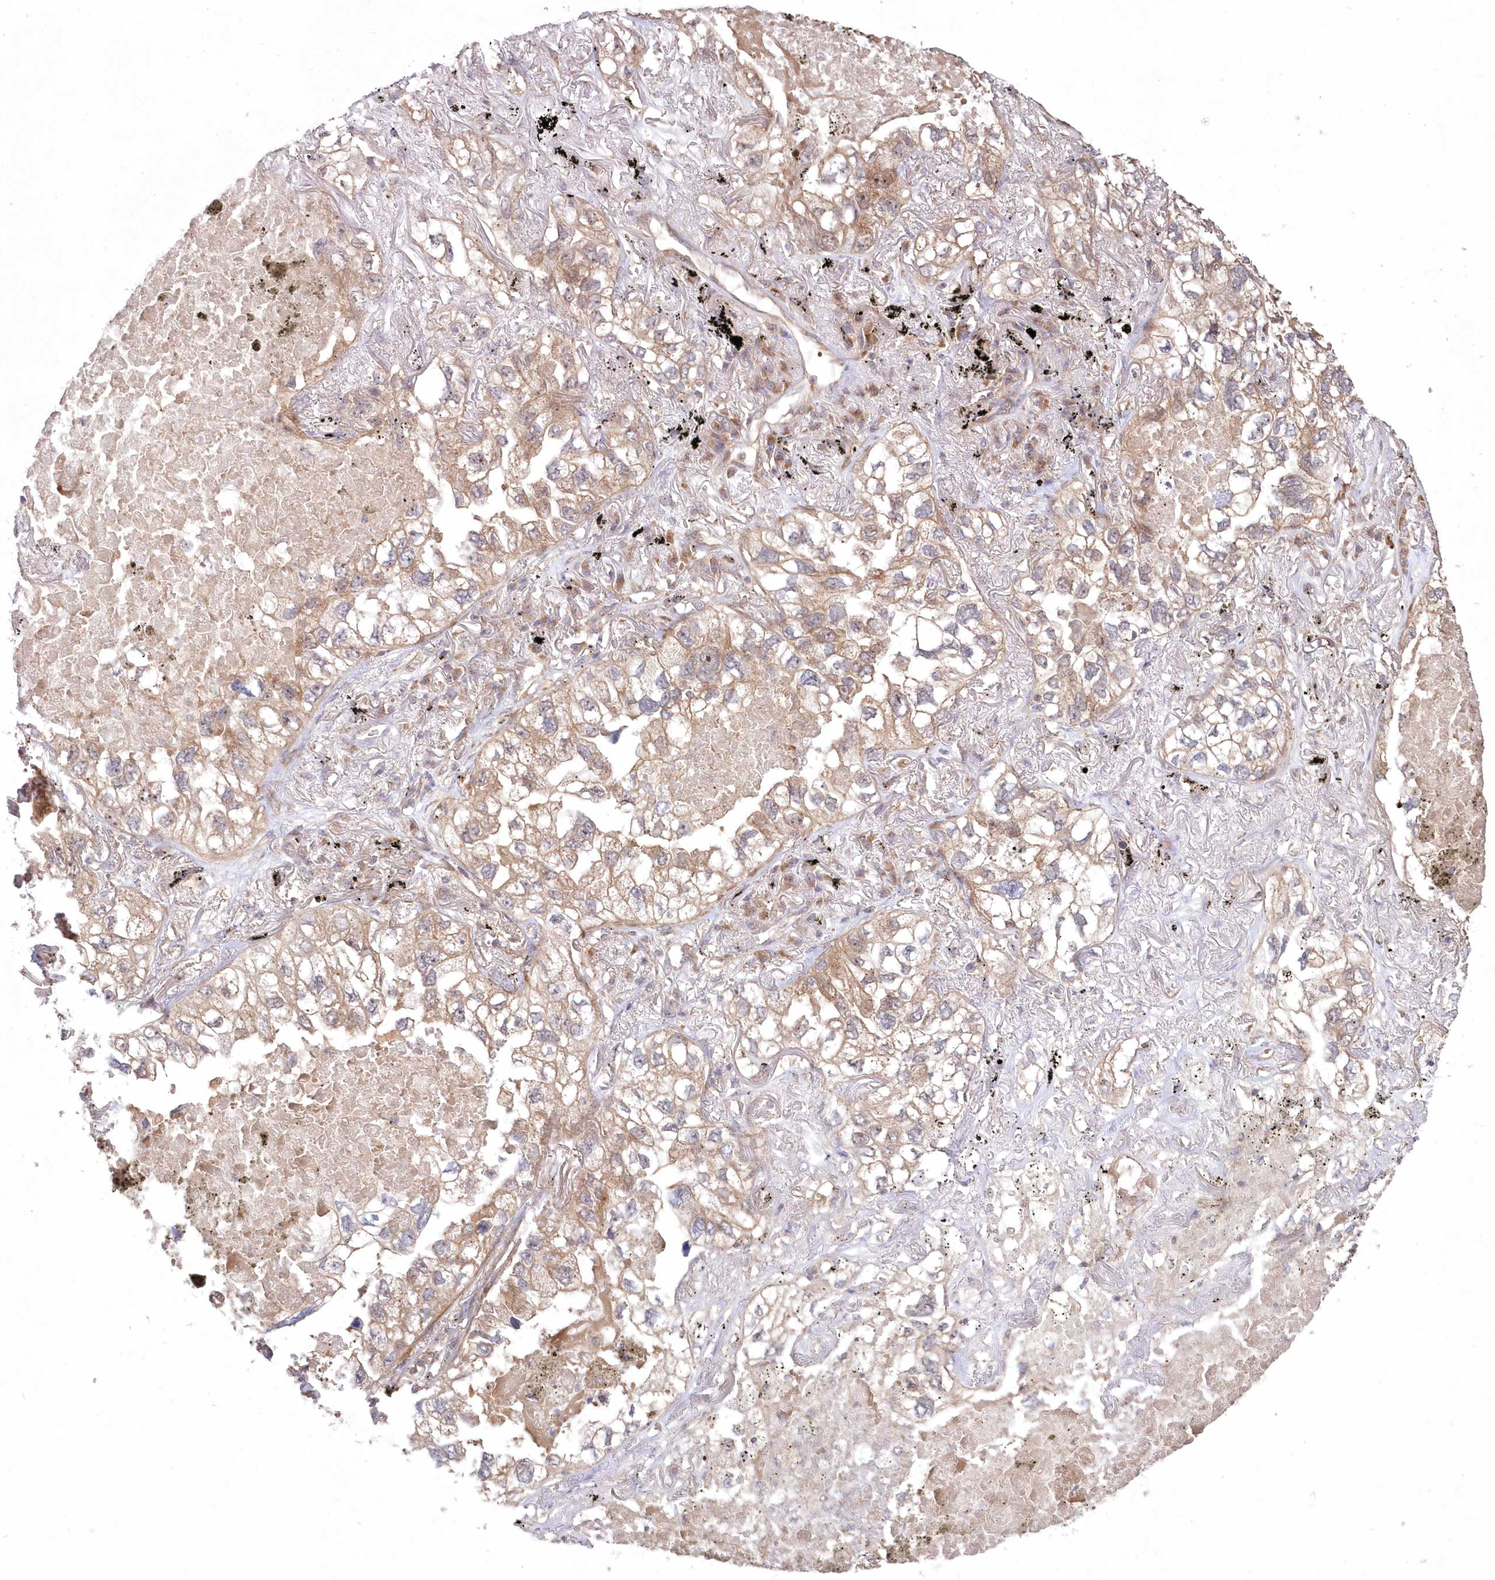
{"staining": {"intensity": "moderate", "quantity": ">75%", "location": "cytoplasmic/membranous"}, "tissue": "lung cancer", "cell_type": "Tumor cells", "image_type": "cancer", "snomed": [{"axis": "morphology", "description": "Adenocarcinoma, NOS"}, {"axis": "topography", "description": "Lung"}], "caption": "Immunohistochemical staining of lung cancer (adenocarcinoma) displays moderate cytoplasmic/membranous protein positivity in approximately >75% of tumor cells.", "gene": "TBCA", "patient": {"sex": "male", "age": 65}}